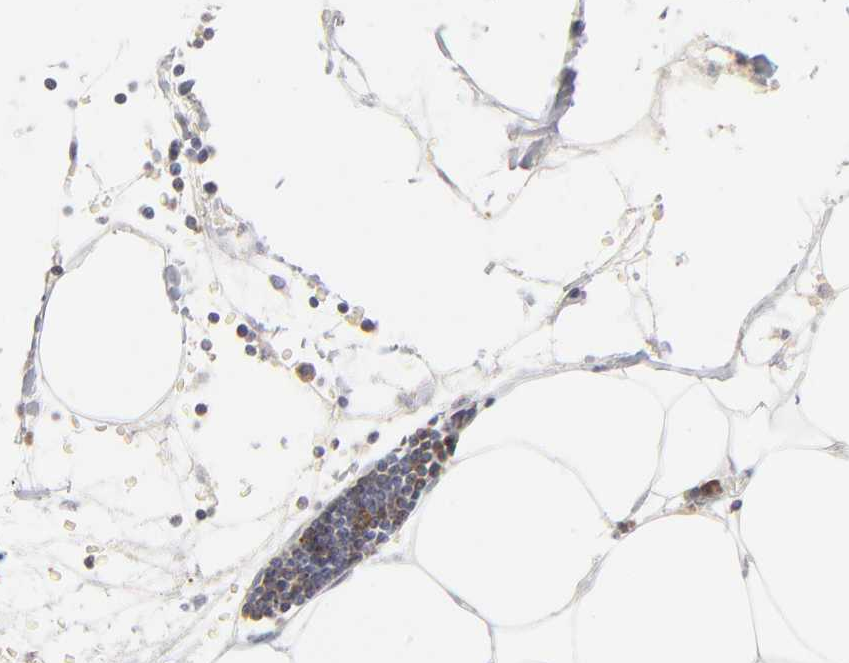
{"staining": {"intensity": "negative", "quantity": "none", "location": "none"}, "tissue": "adipose tissue", "cell_type": "Adipocytes", "image_type": "normal", "snomed": [{"axis": "morphology", "description": "Normal tissue, NOS"}, {"axis": "morphology", "description": "Adenocarcinoma, NOS"}, {"axis": "topography", "description": "Colon"}, {"axis": "topography", "description": "Peripheral nerve tissue"}], "caption": "This image is of benign adipose tissue stained with IHC to label a protein in brown with the nuclei are counter-stained blue. There is no staining in adipocytes. (Brightfield microscopy of DAB (3,3'-diaminobenzidine) immunohistochemistry (IHC) at high magnification).", "gene": "F12", "patient": {"sex": "male", "age": 14}}